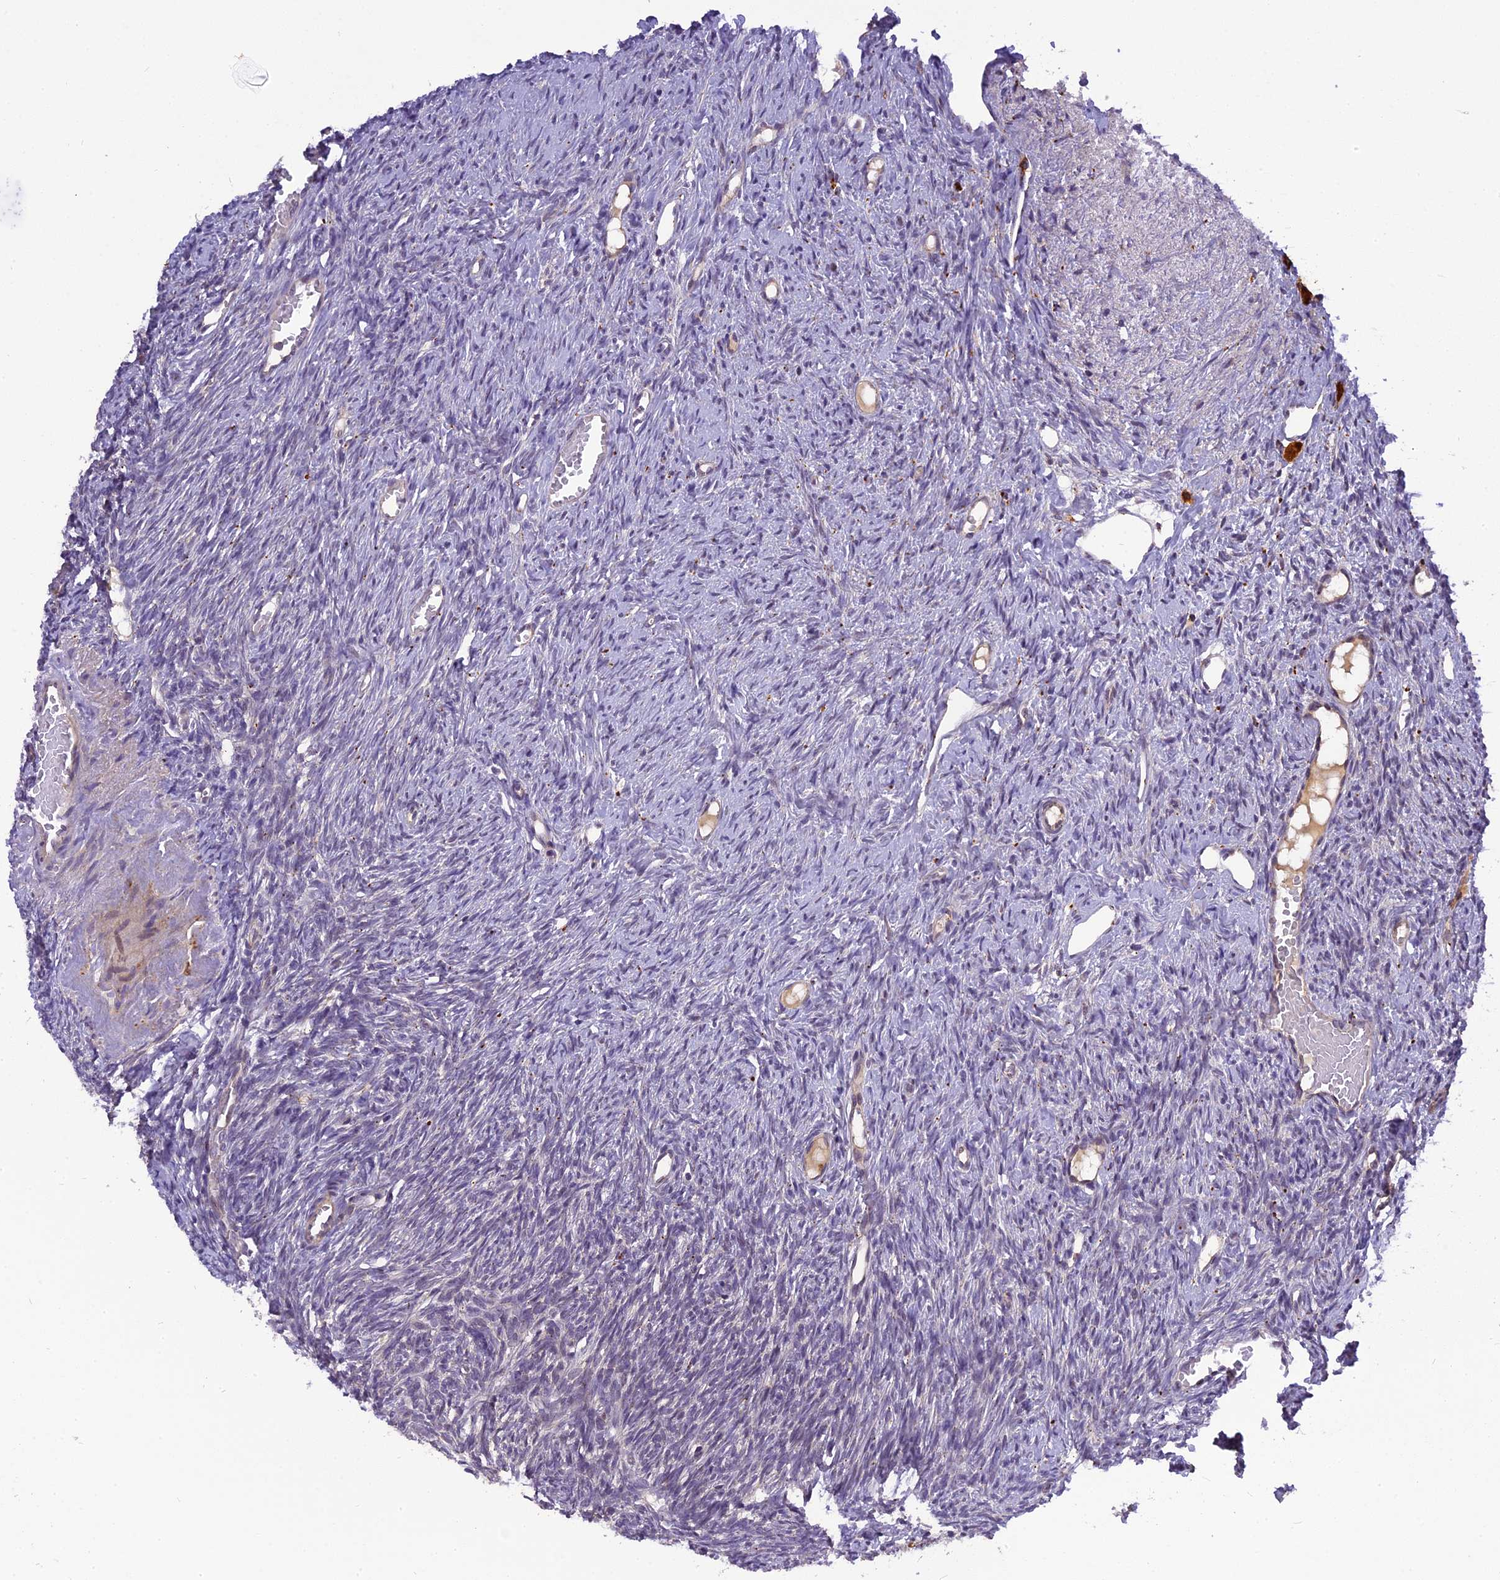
{"staining": {"intensity": "negative", "quantity": "none", "location": "none"}, "tissue": "ovary", "cell_type": "Ovarian stroma cells", "image_type": "normal", "snomed": [{"axis": "morphology", "description": "Normal tissue, NOS"}, {"axis": "topography", "description": "Ovary"}], "caption": "Ovary stained for a protein using immunohistochemistry shows no staining ovarian stroma cells.", "gene": "FNIP2", "patient": {"sex": "female", "age": 51}}